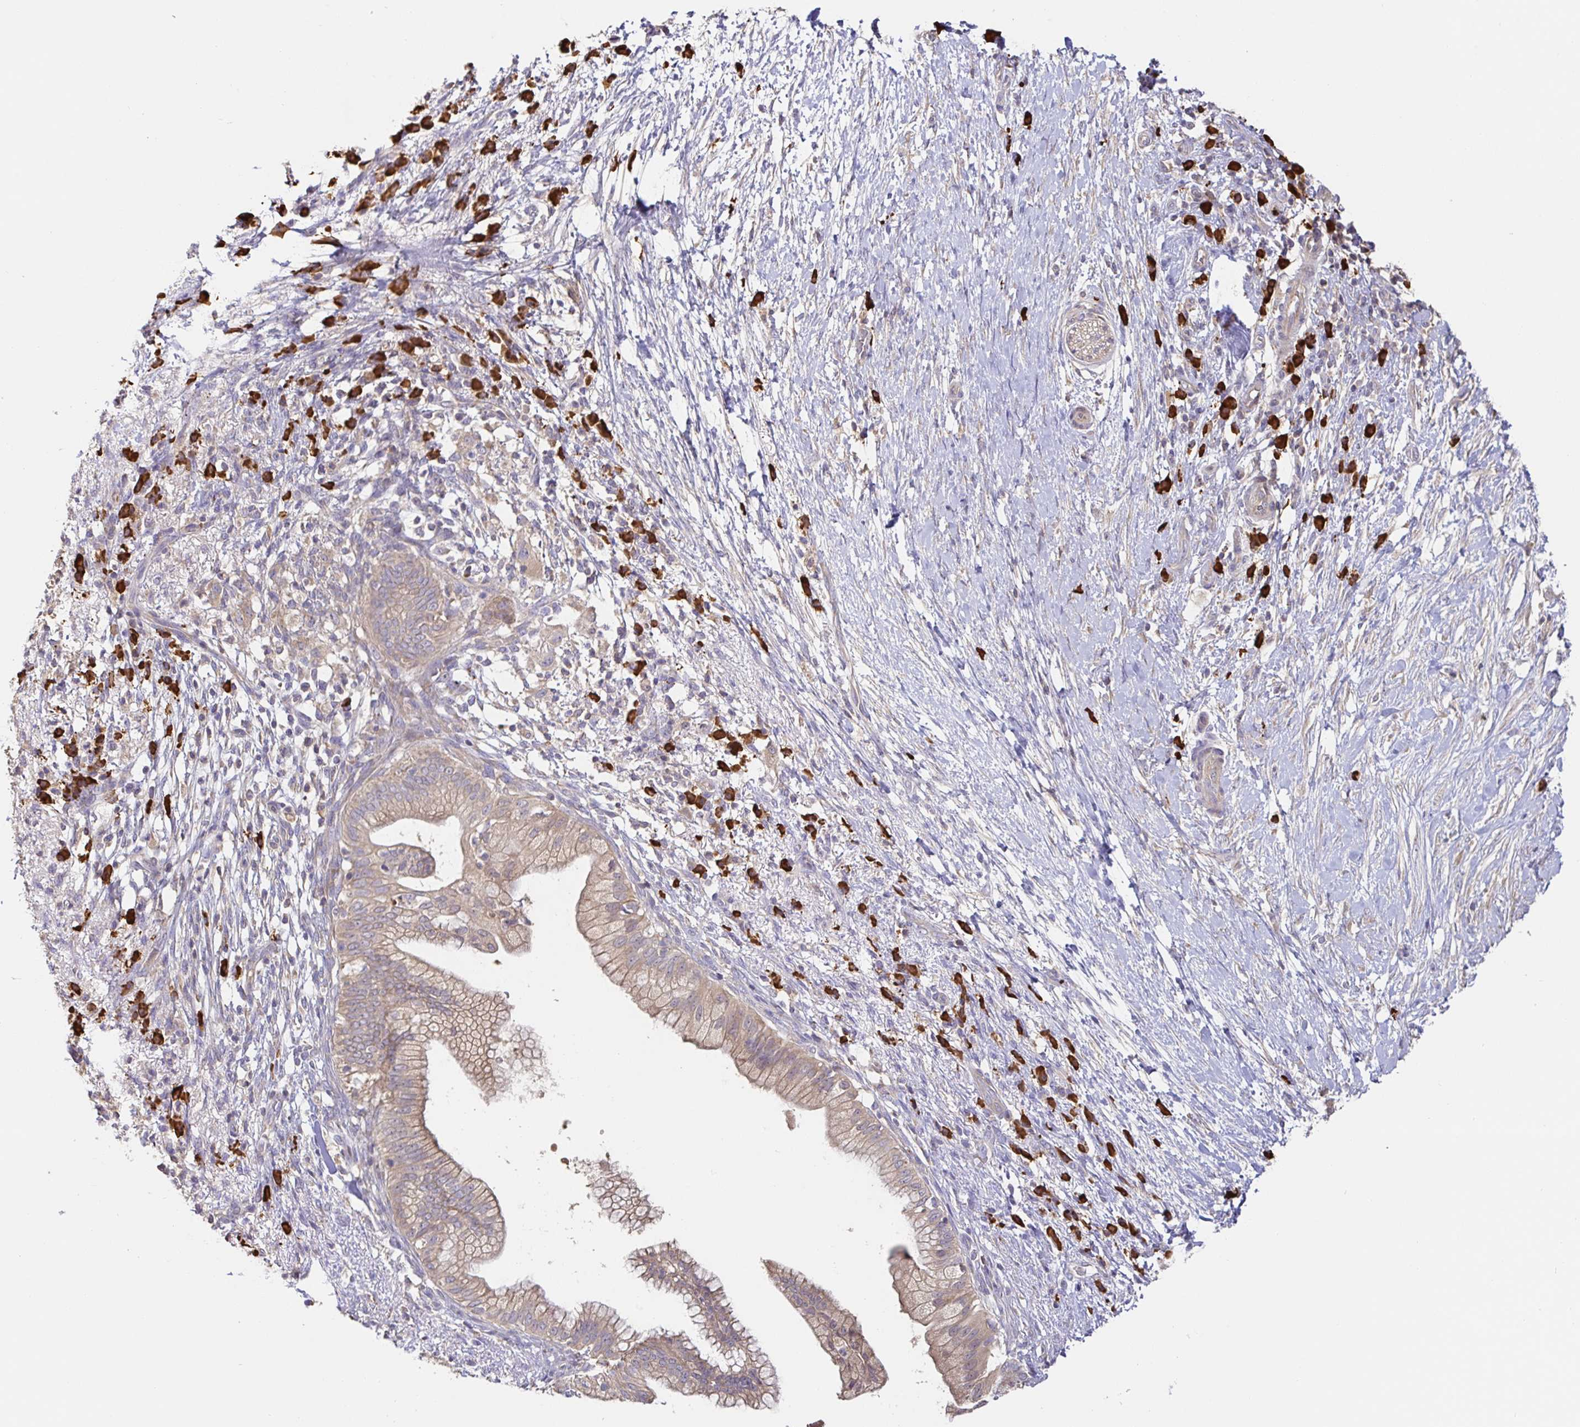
{"staining": {"intensity": "negative", "quantity": "none", "location": "none"}, "tissue": "pancreatic cancer", "cell_type": "Tumor cells", "image_type": "cancer", "snomed": [{"axis": "morphology", "description": "Adenocarcinoma, NOS"}, {"axis": "topography", "description": "Pancreas"}], "caption": "High power microscopy image of an immunohistochemistry image of pancreatic cancer, revealing no significant staining in tumor cells.", "gene": "HAGH", "patient": {"sex": "female", "age": 72}}